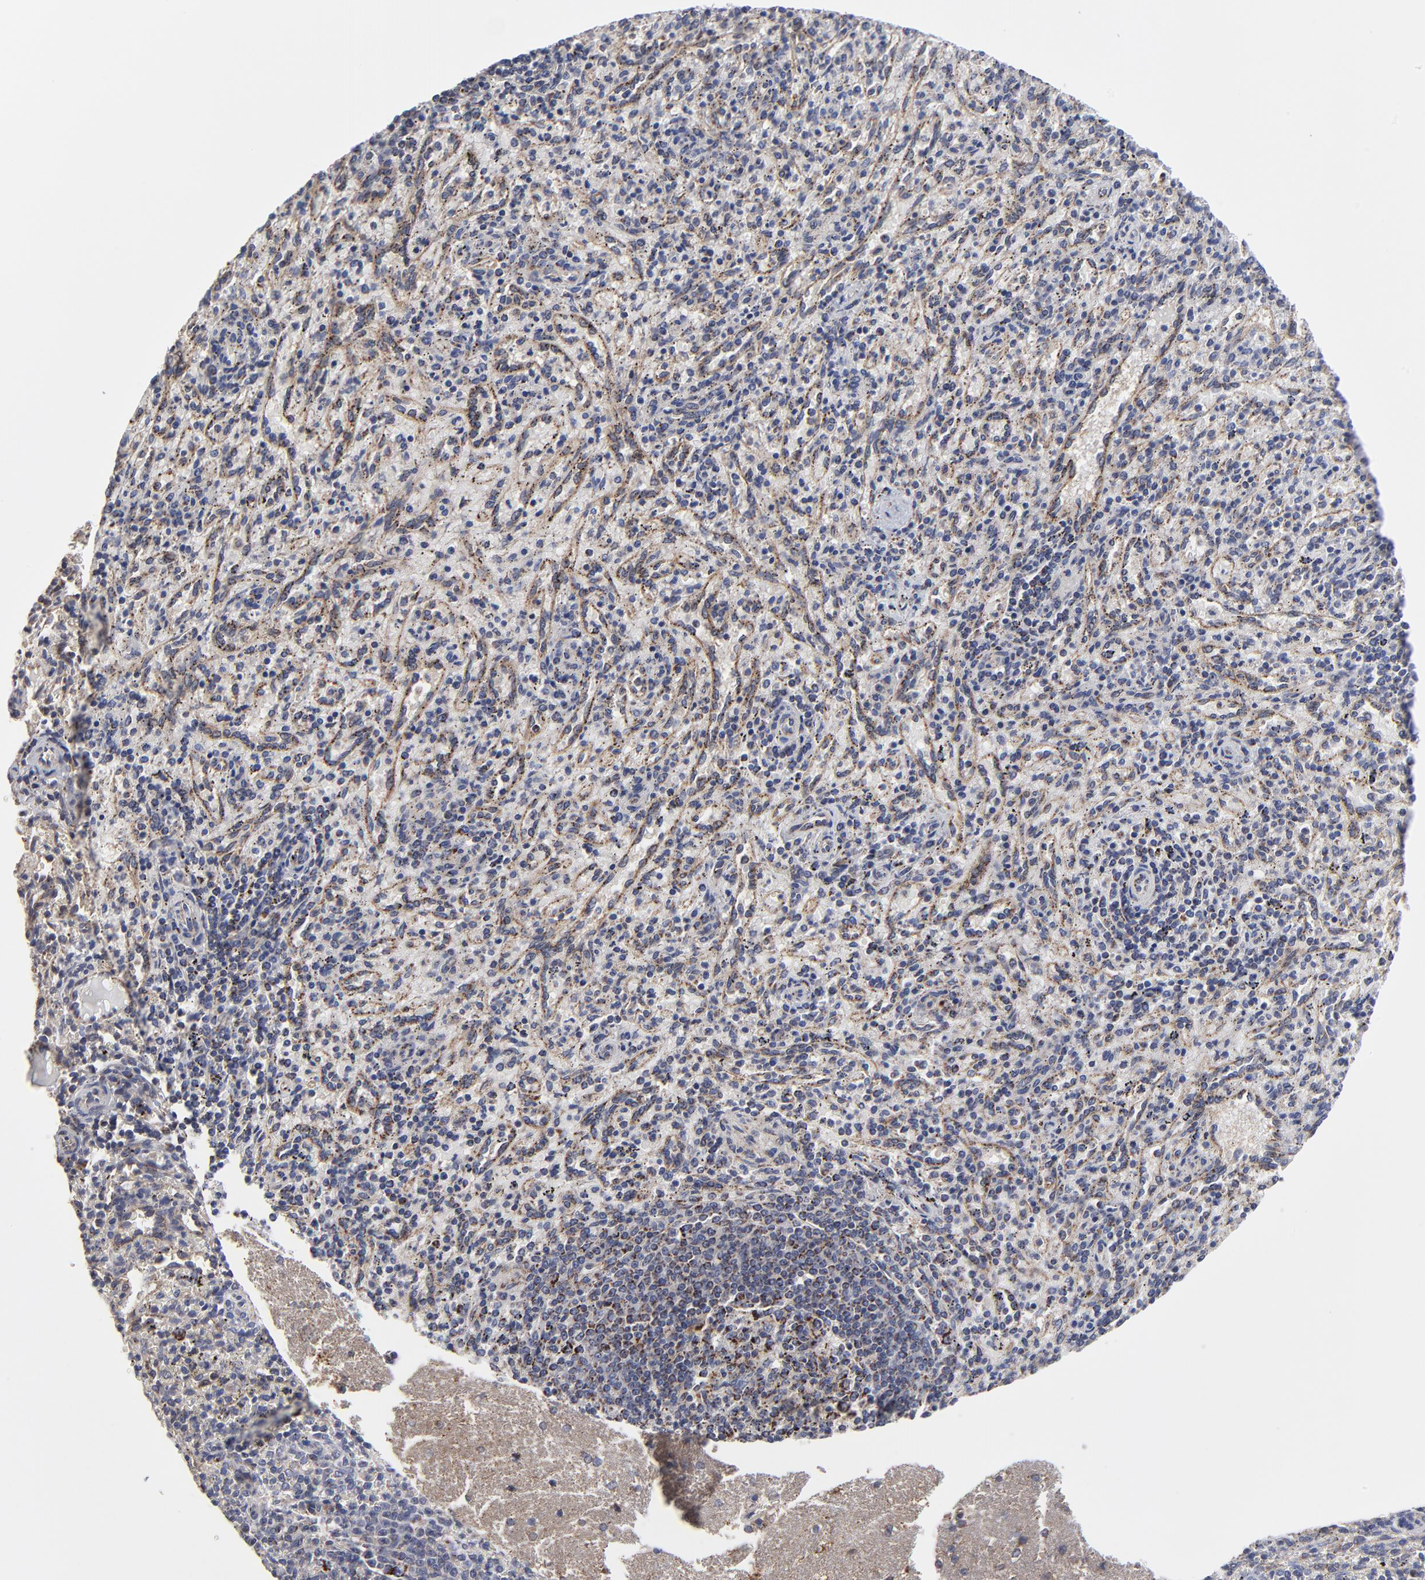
{"staining": {"intensity": "negative", "quantity": "none", "location": "none"}, "tissue": "spleen", "cell_type": "Cells in red pulp", "image_type": "normal", "snomed": [{"axis": "morphology", "description": "Normal tissue, NOS"}, {"axis": "topography", "description": "Spleen"}], "caption": "A micrograph of human spleen is negative for staining in cells in red pulp. (DAB immunohistochemistry (IHC) with hematoxylin counter stain).", "gene": "ZNF550", "patient": {"sex": "female", "age": 10}}